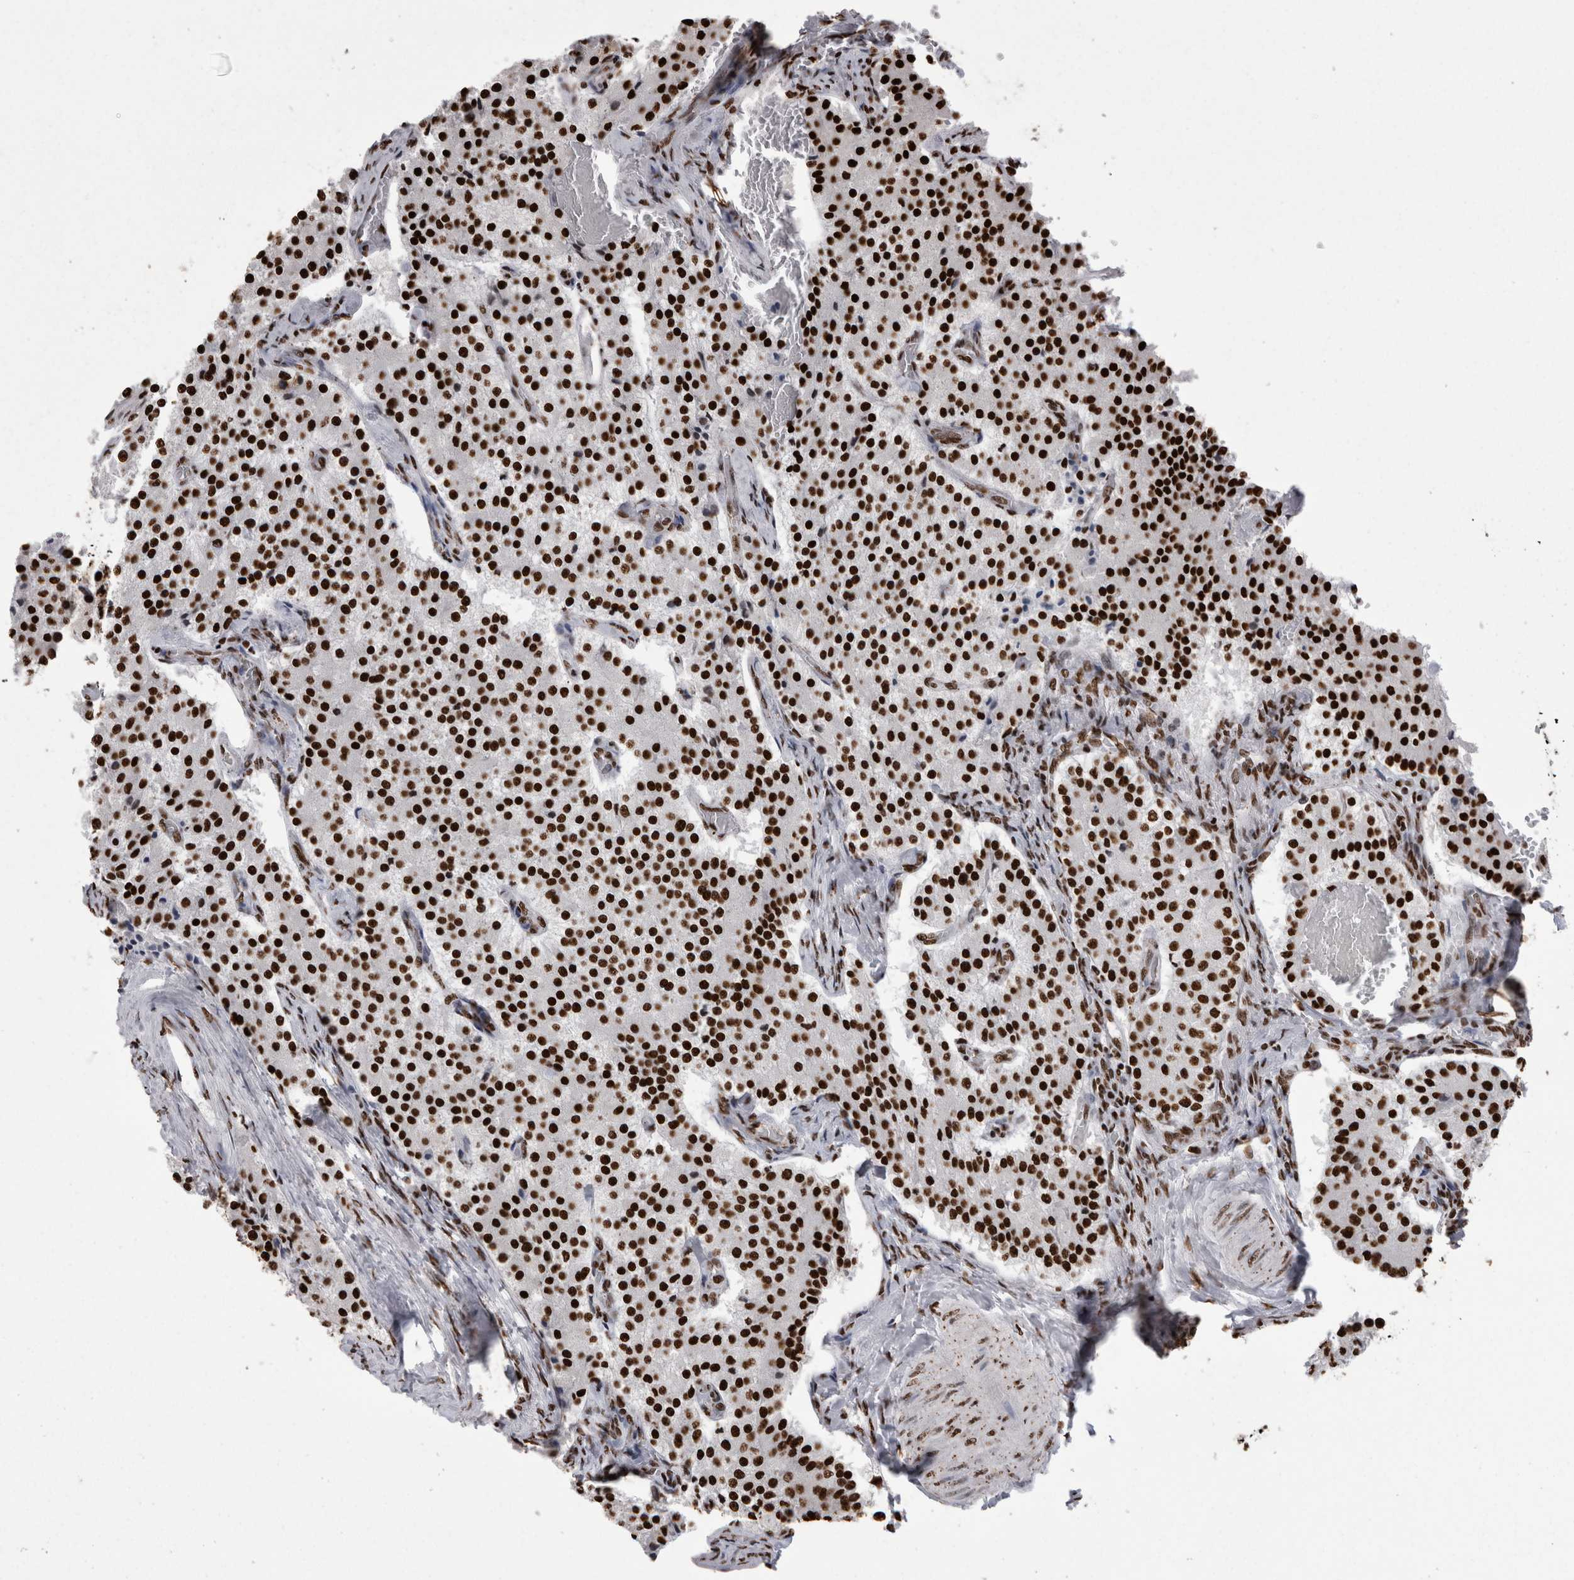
{"staining": {"intensity": "strong", "quantity": ">75%", "location": "nuclear"}, "tissue": "carcinoid", "cell_type": "Tumor cells", "image_type": "cancer", "snomed": [{"axis": "morphology", "description": "Carcinoid, malignant, NOS"}, {"axis": "topography", "description": "Colon"}], "caption": "A high amount of strong nuclear staining is appreciated in approximately >75% of tumor cells in carcinoid tissue.", "gene": "HNRNPM", "patient": {"sex": "female", "age": 52}}